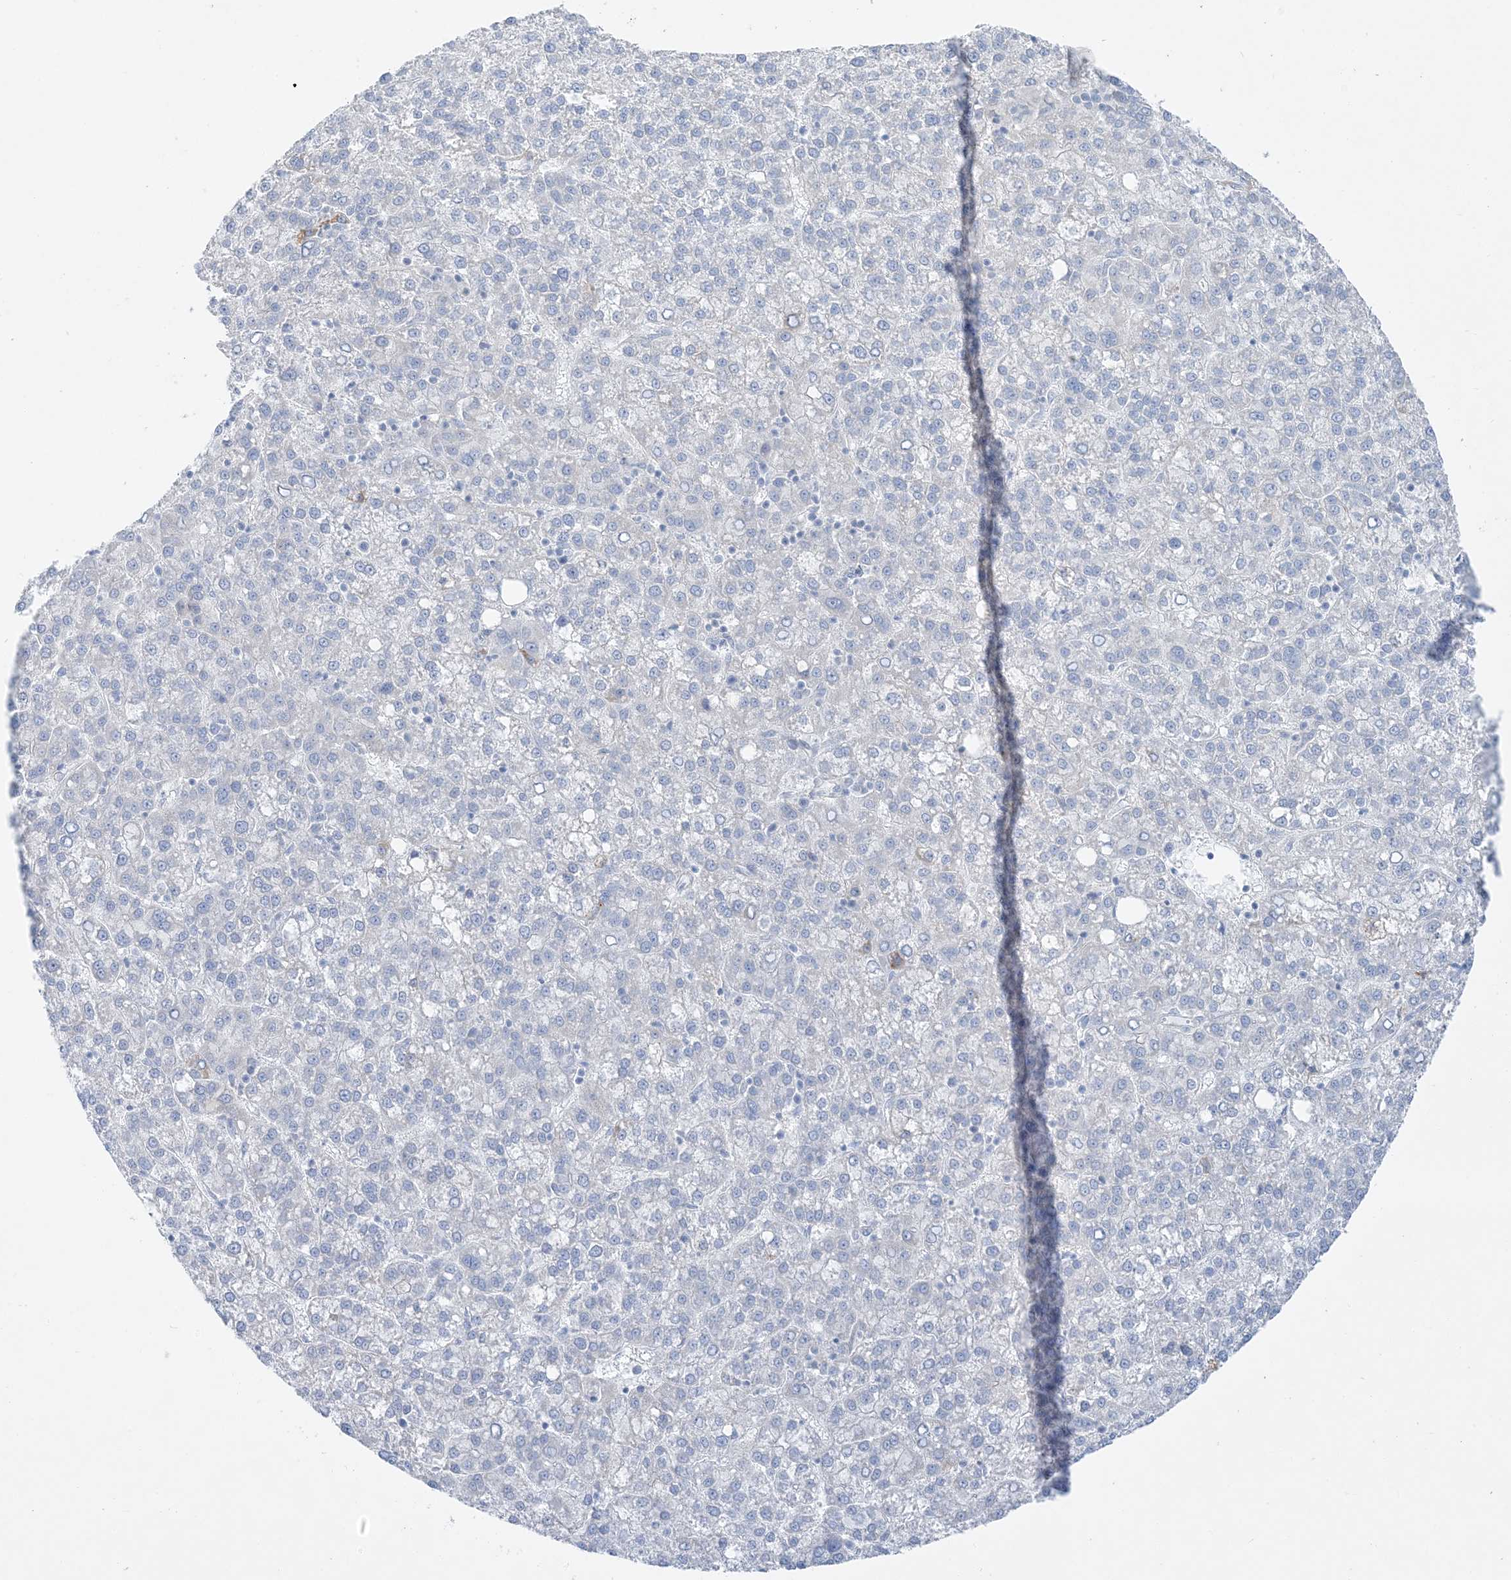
{"staining": {"intensity": "negative", "quantity": "none", "location": "none"}, "tissue": "liver cancer", "cell_type": "Tumor cells", "image_type": "cancer", "snomed": [{"axis": "morphology", "description": "Carcinoma, Hepatocellular, NOS"}, {"axis": "topography", "description": "Liver"}], "caption": "The micrograph shows no staining of tumor cells in liver cancer (hepatocellular carcinoma).", "gene": "FAM184A", "patient": {"sex": "female", "age": 58}}